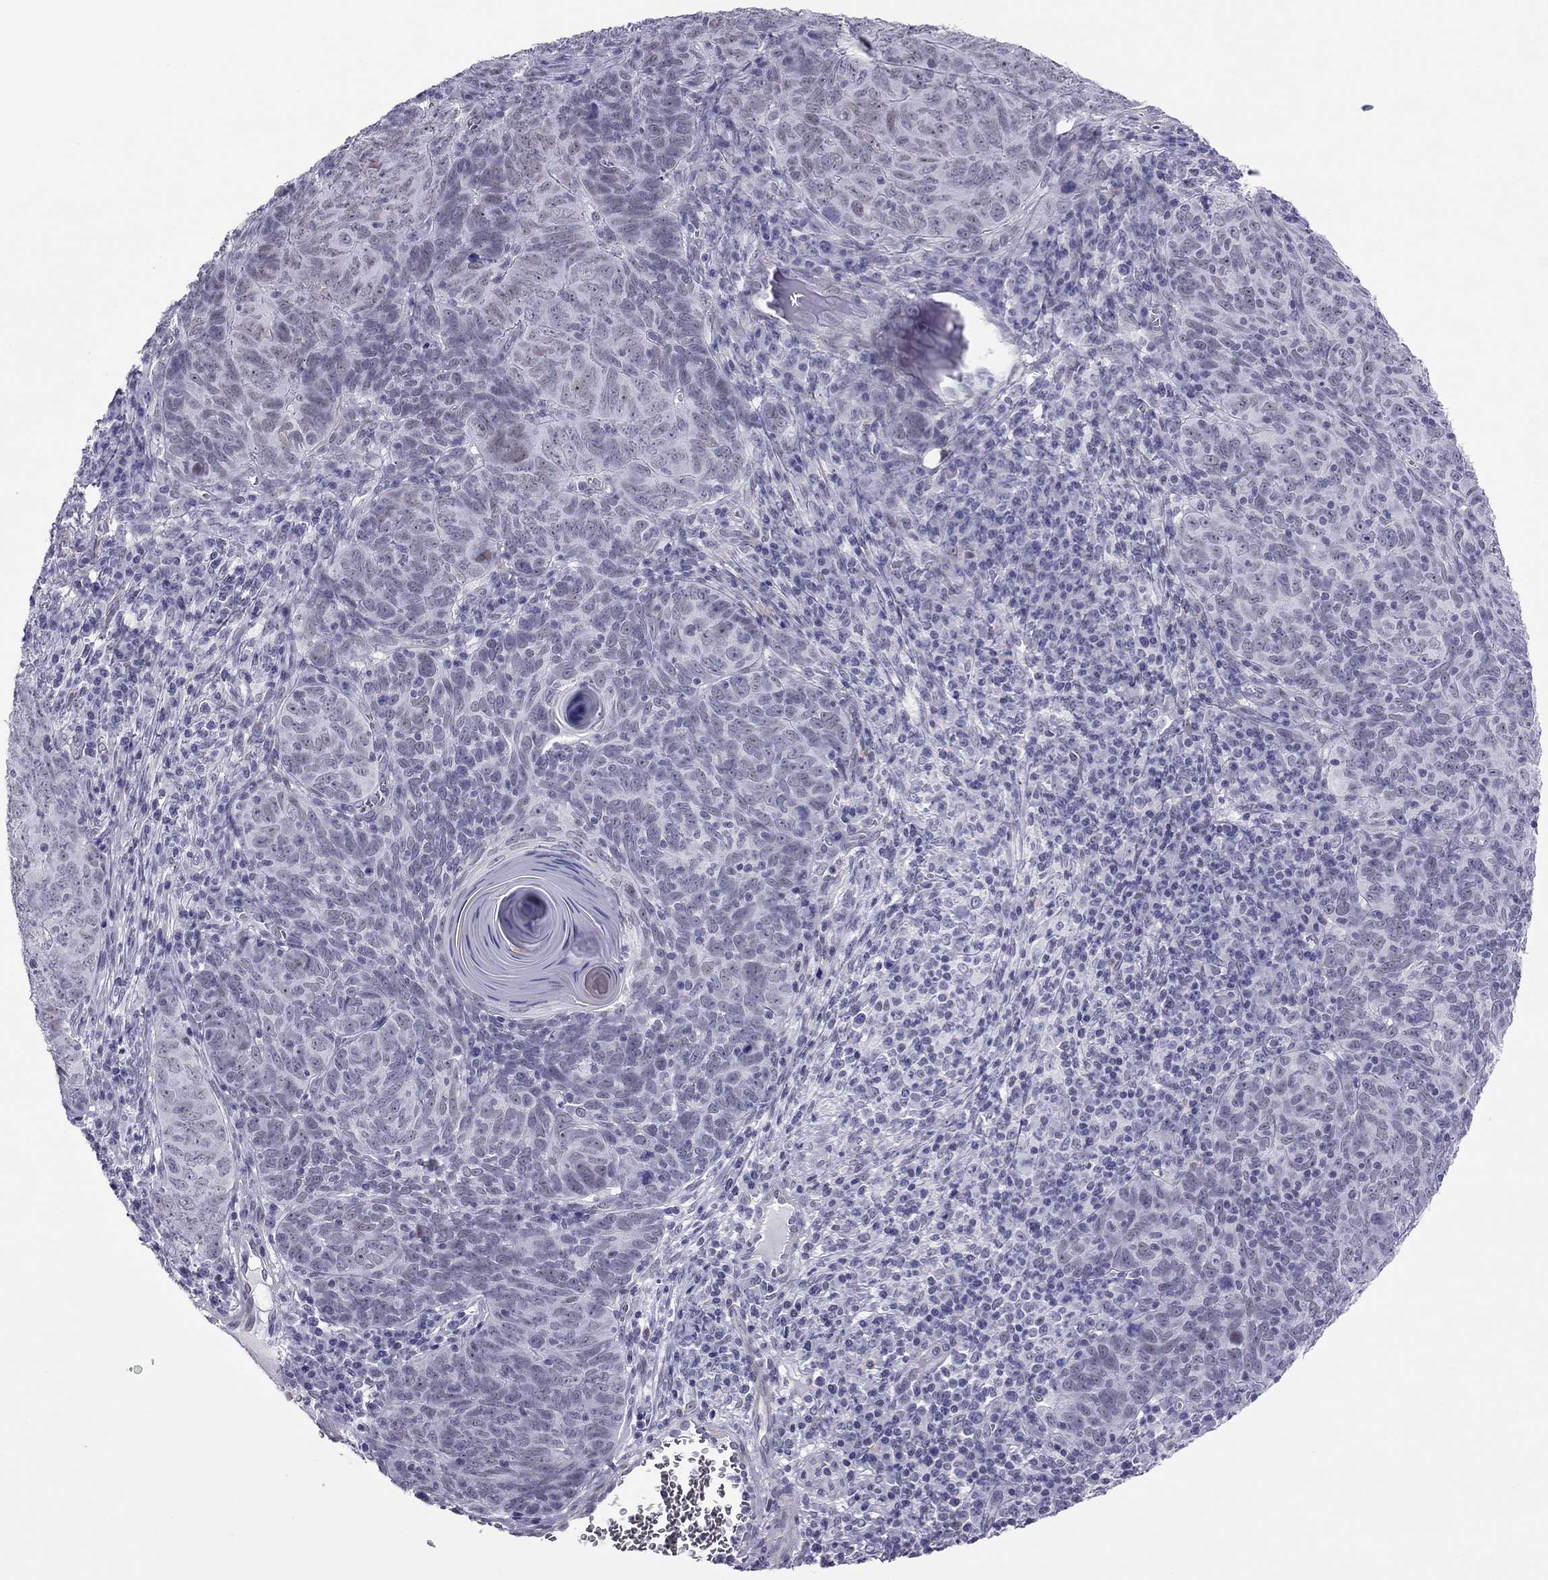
{"staining": {"intensity": "negative", "quantity": "none", "location": "none"}, "tissue": "skin cancer", "cell_type": "Tumor cells", "image_type": "cancer", "snomed": [{"axis": "morphology", "description": "Squamous cell carcinoma, NOS"}, {"axis": "topography", "description": "Skin"}, {"axis": "topography", "description": "Anal"}], "caption": "An image of skin cancer (squamous cell carcinoma) stained for a protein demonstrates no brown staining in tumor cells.", "gene": "ZNF646", "patient": {"sex": "female", "age": 51}}